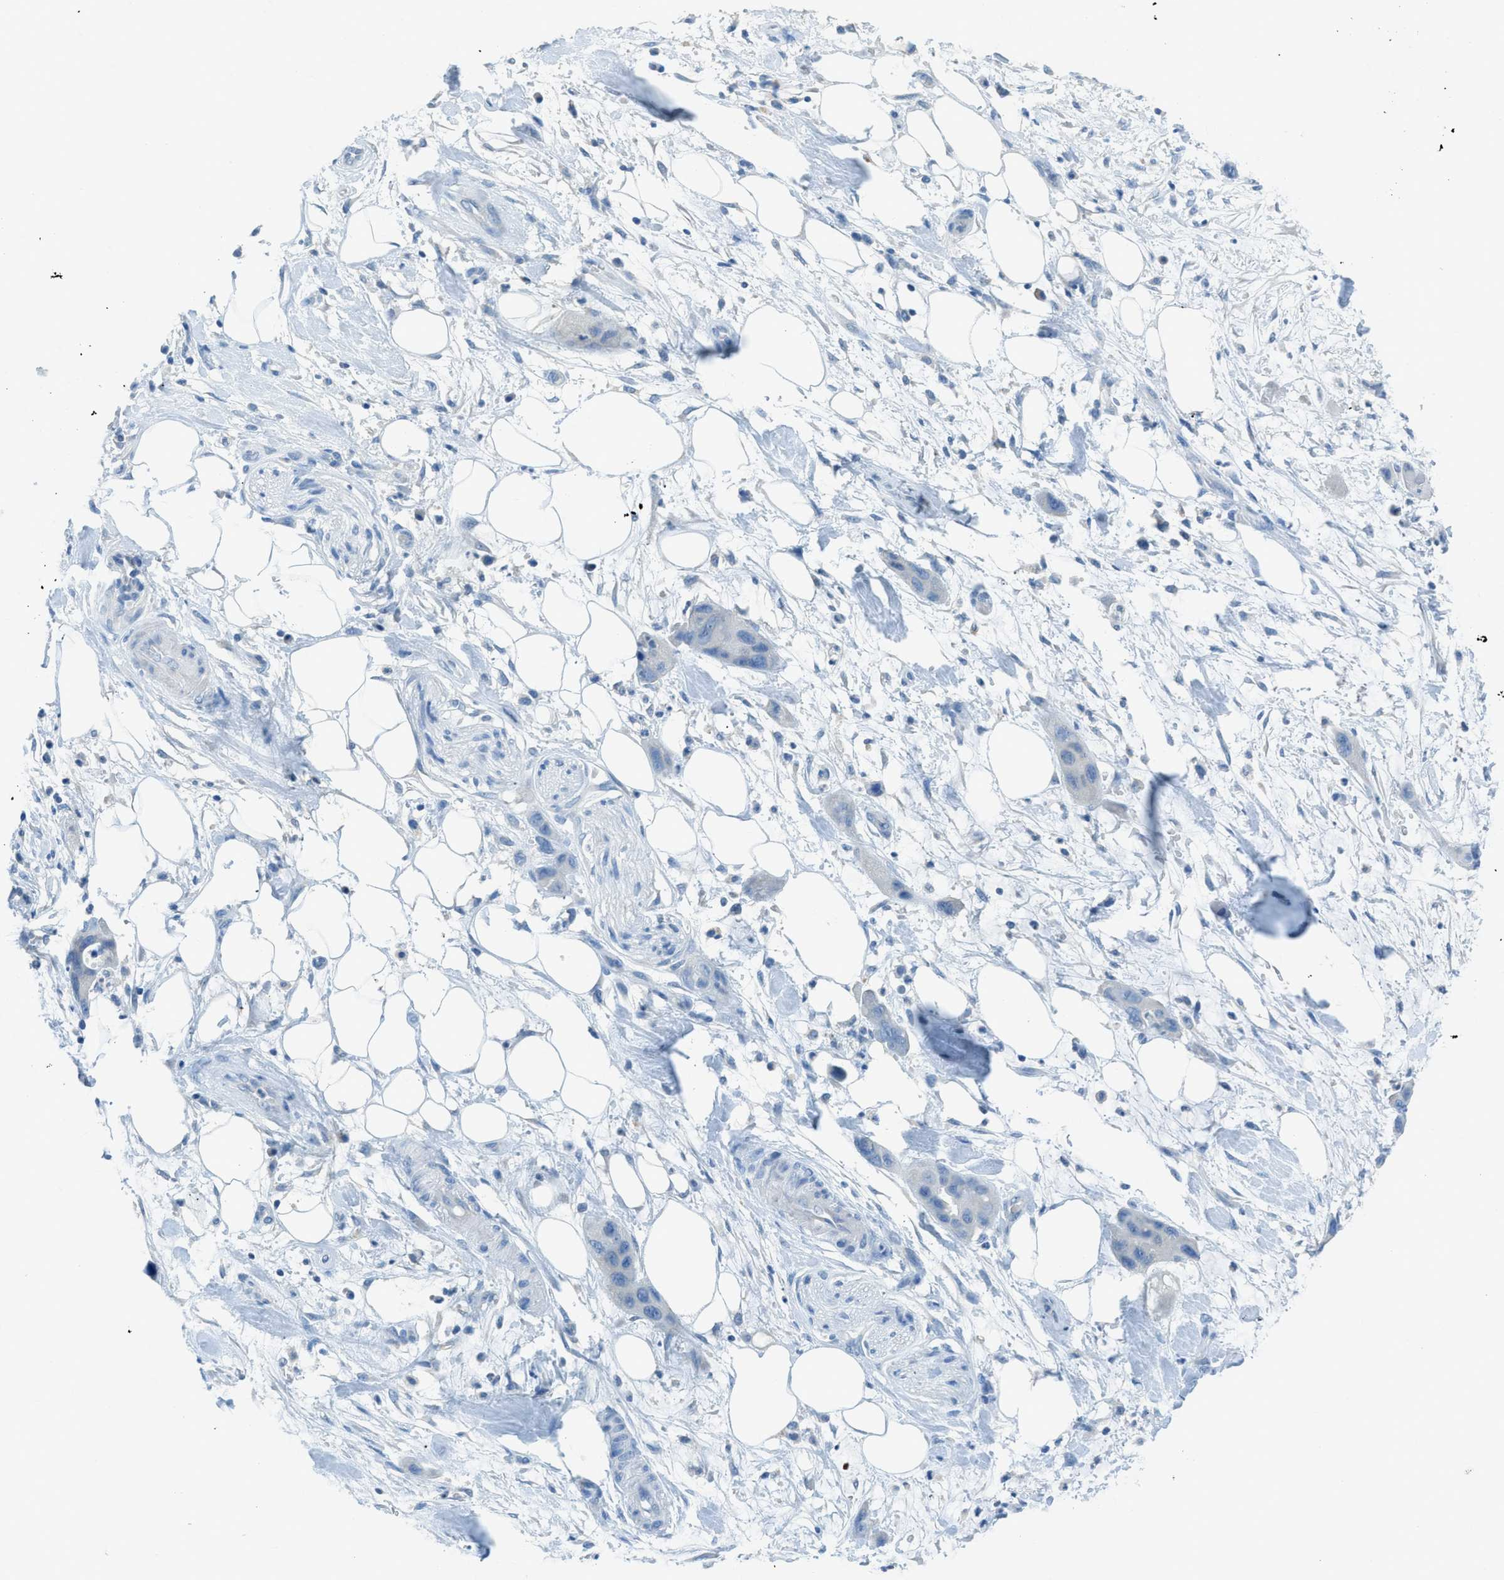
{"staining": {"intensity": "negative", "quantity": "none", "location": "none"}, "tissue": "pancreatic cancer", "cell_type": "Tumor cells", "image_type": "cancer", "snomed": [{"axis": "morphology", "description": "Adenocarcinoma, NOS"}, {"axis": "topography", "description": "Pancreas"}], "caption": "Immunohistochemistry of pancreatic cancer (adenocarcinoma) exhibits no staining in tumor cells.", "gene": "ACAN", "patient": {"sex": "female", "age": 71}}